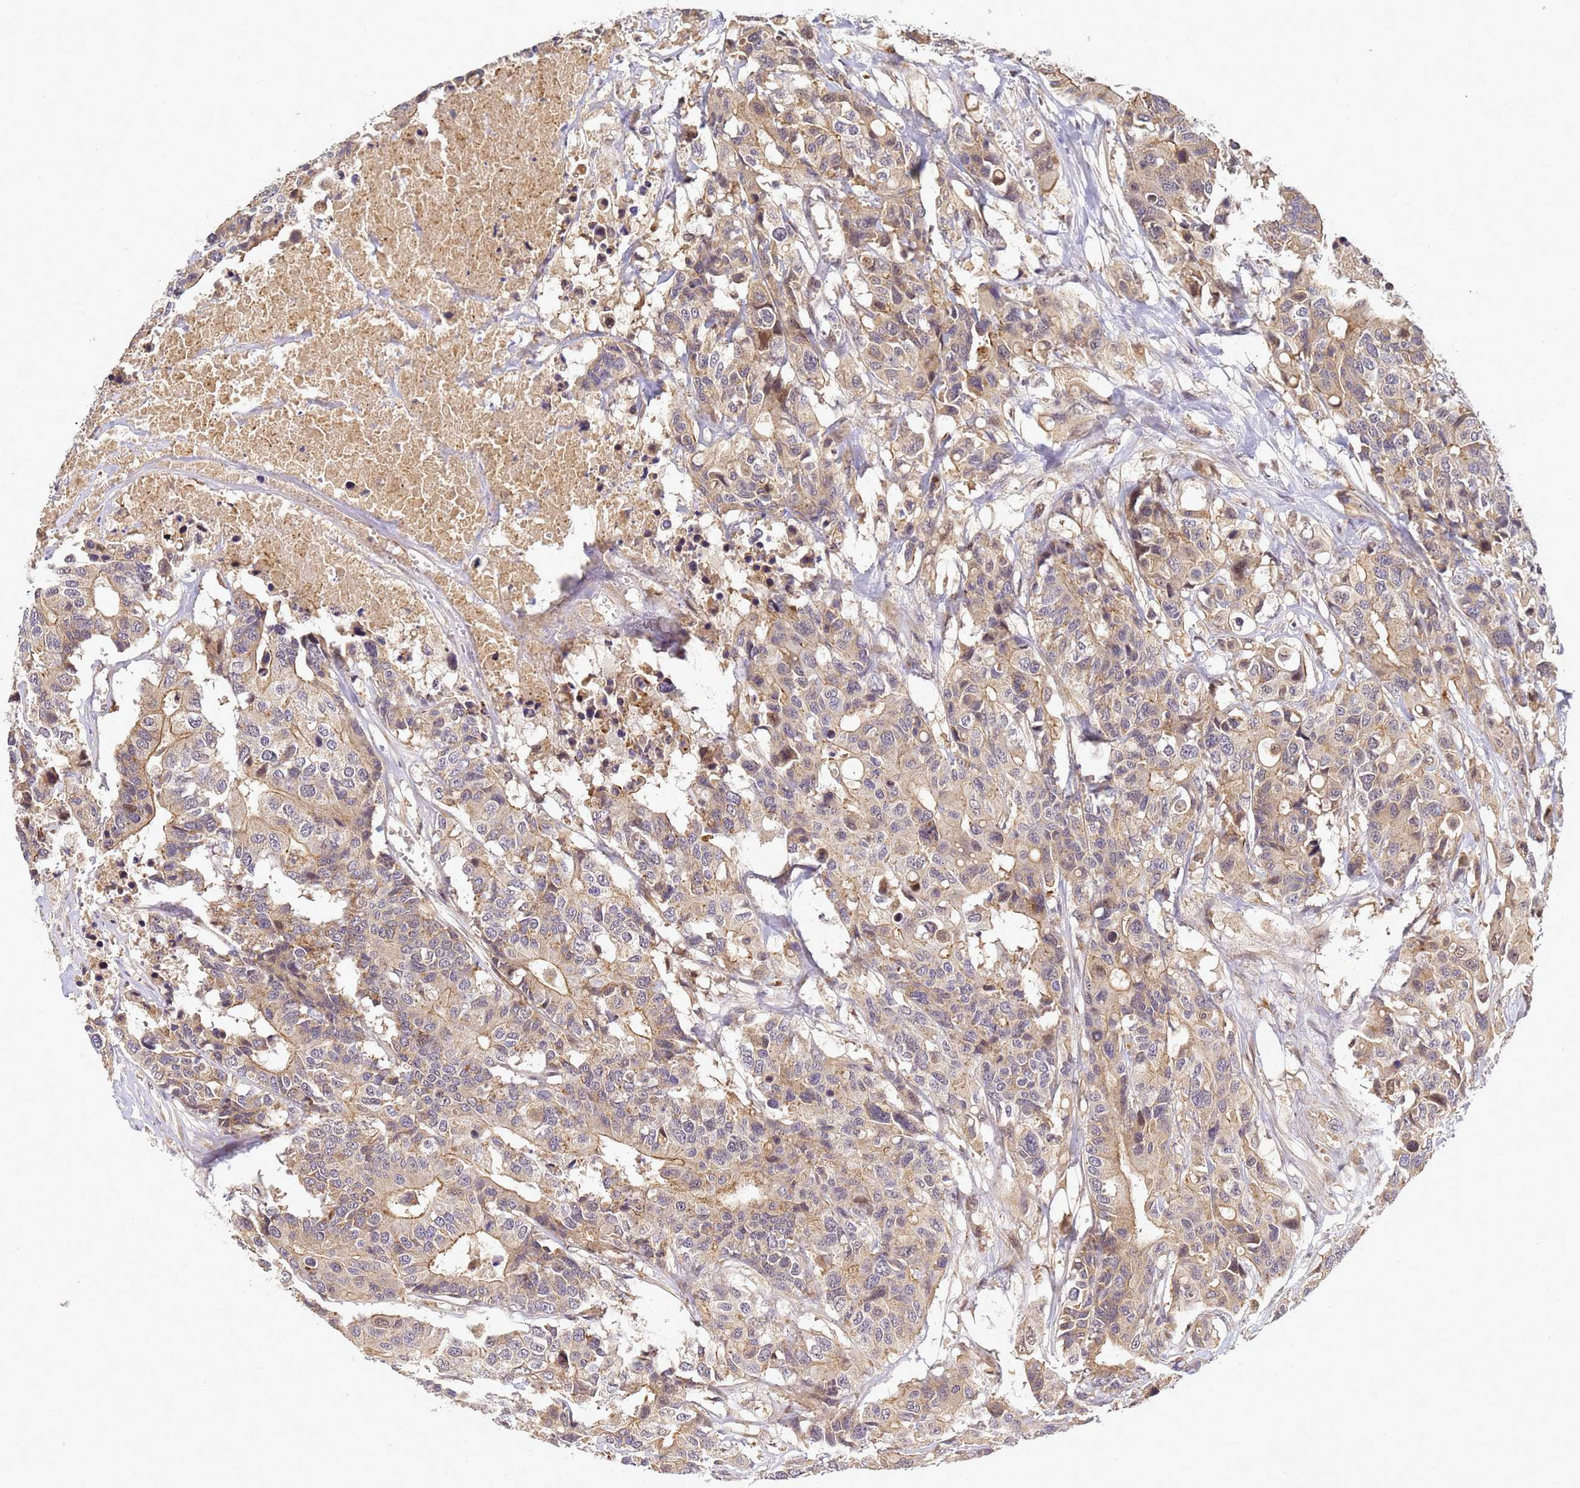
{"staining": {"intensity": "weak", "quantity": "25%-75%", "location": "cytoplasmic/membranous"}, "tissue": "colorectal cancer", "cell_type": "Tumor cells", "image_type": "cancer", "snomed": [{"axis": "morphology", "description": "Adenocarcinoma, NOS"}, {"axis": "topography", "description": "Colon"}], "caption": "The histopathology image shows immunohistochemical staining of colorectal adenocarcinoma. There is weak cytoplasmic/membranous expression is identified in about 25%-75% of tumor cells.", "gene": "TMEM74B", "patient": {"sex": "male", "age": 77}}